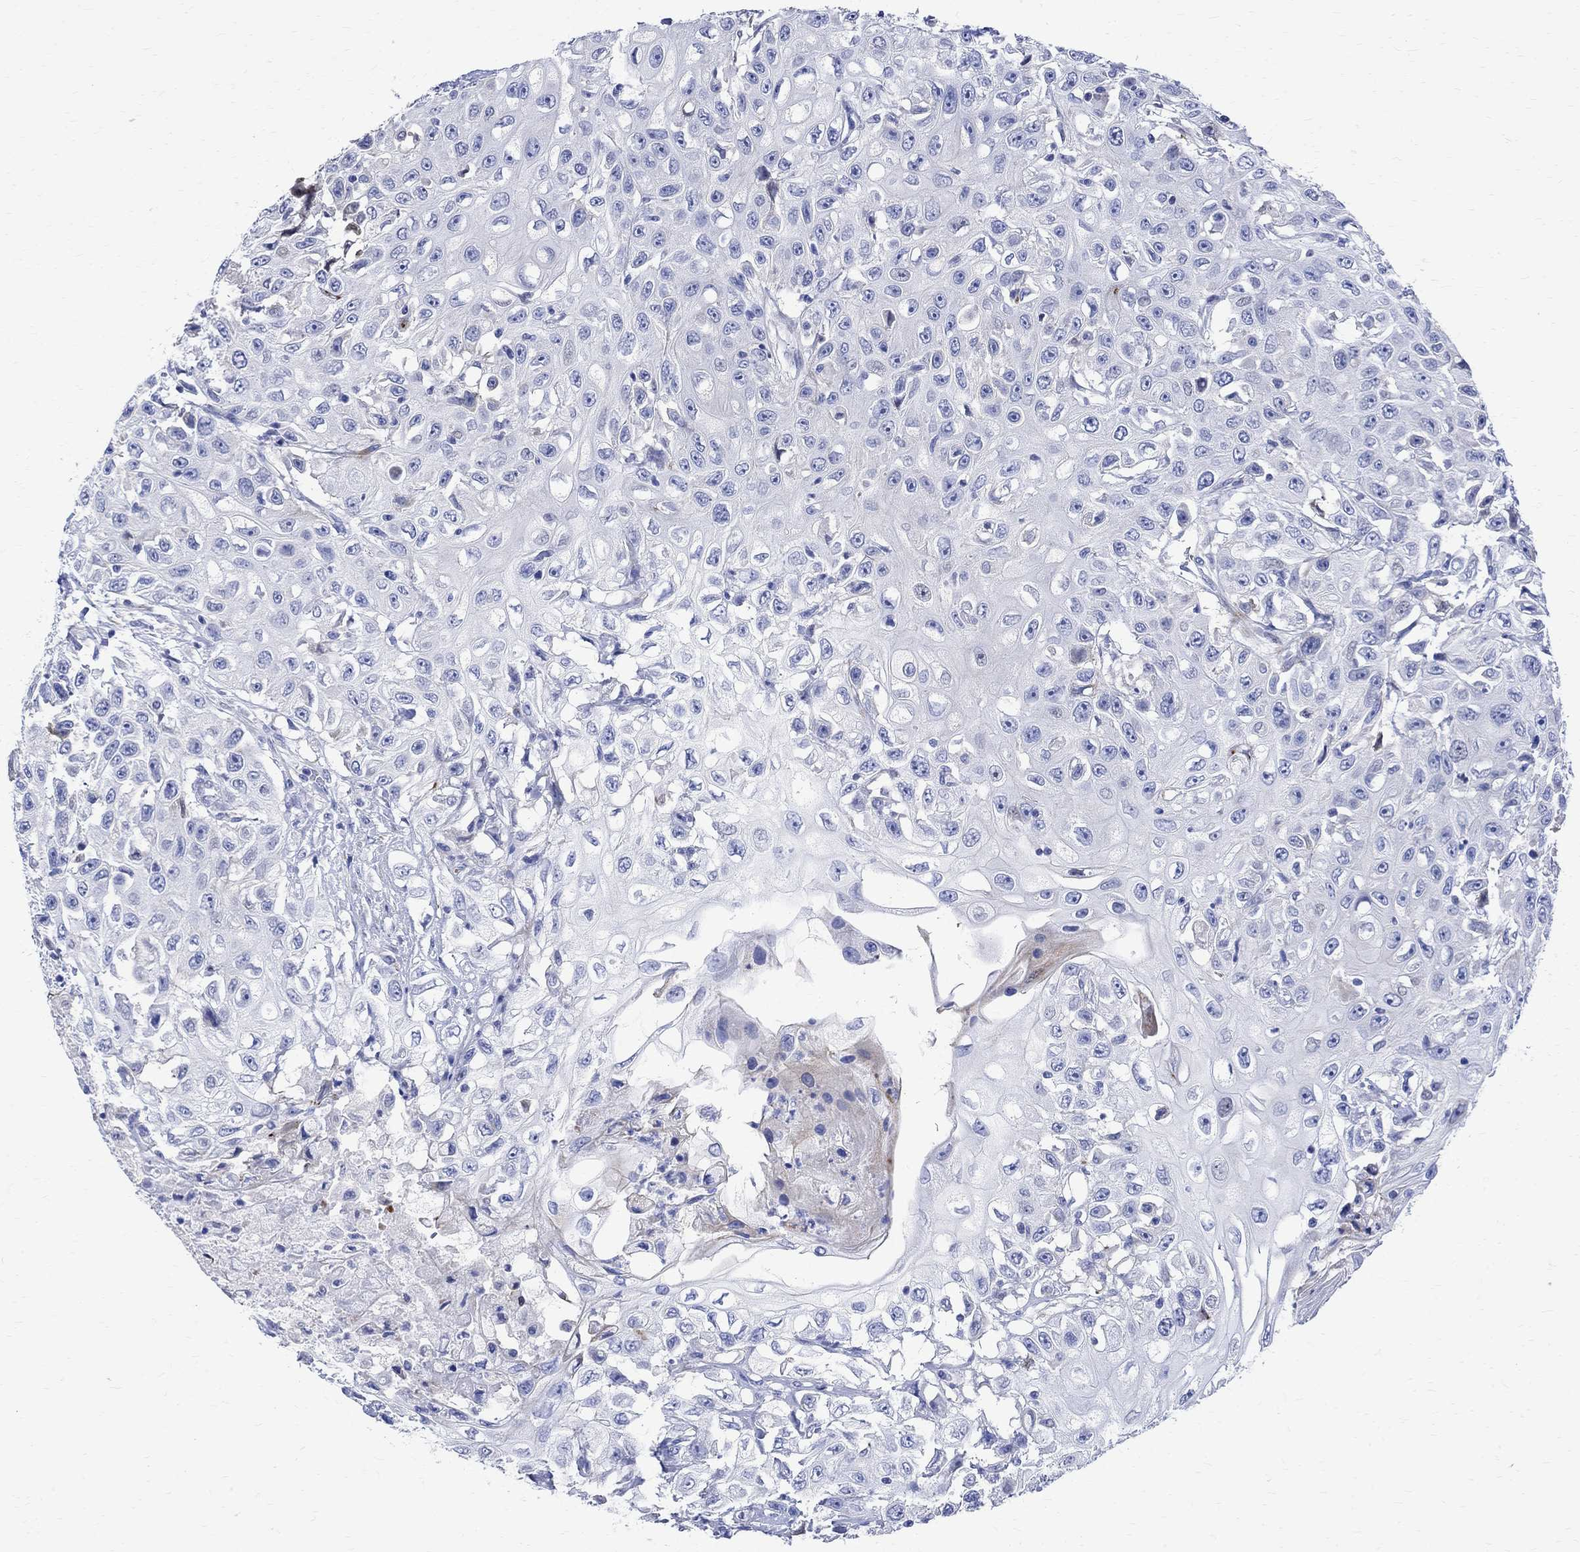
{"staining": {"intensity": "negative", "quantity": "none", "location": "none"}, "tissue": "urothelial cancer", "cell_type": "Tumor cells", "image_type": "cancer", "snomed": [{"axis": "morphology", "description": "Urothelial carcinoma, High grade"}, {"axis": "topography", "description": "Urinary bladder"}], "caption": "IHC image of urothelial cancer stained for a protein (brown), which shows no expression in tumor cells.", "gene": "PARVB", "patient": {"sex": "female", "age": 56}}